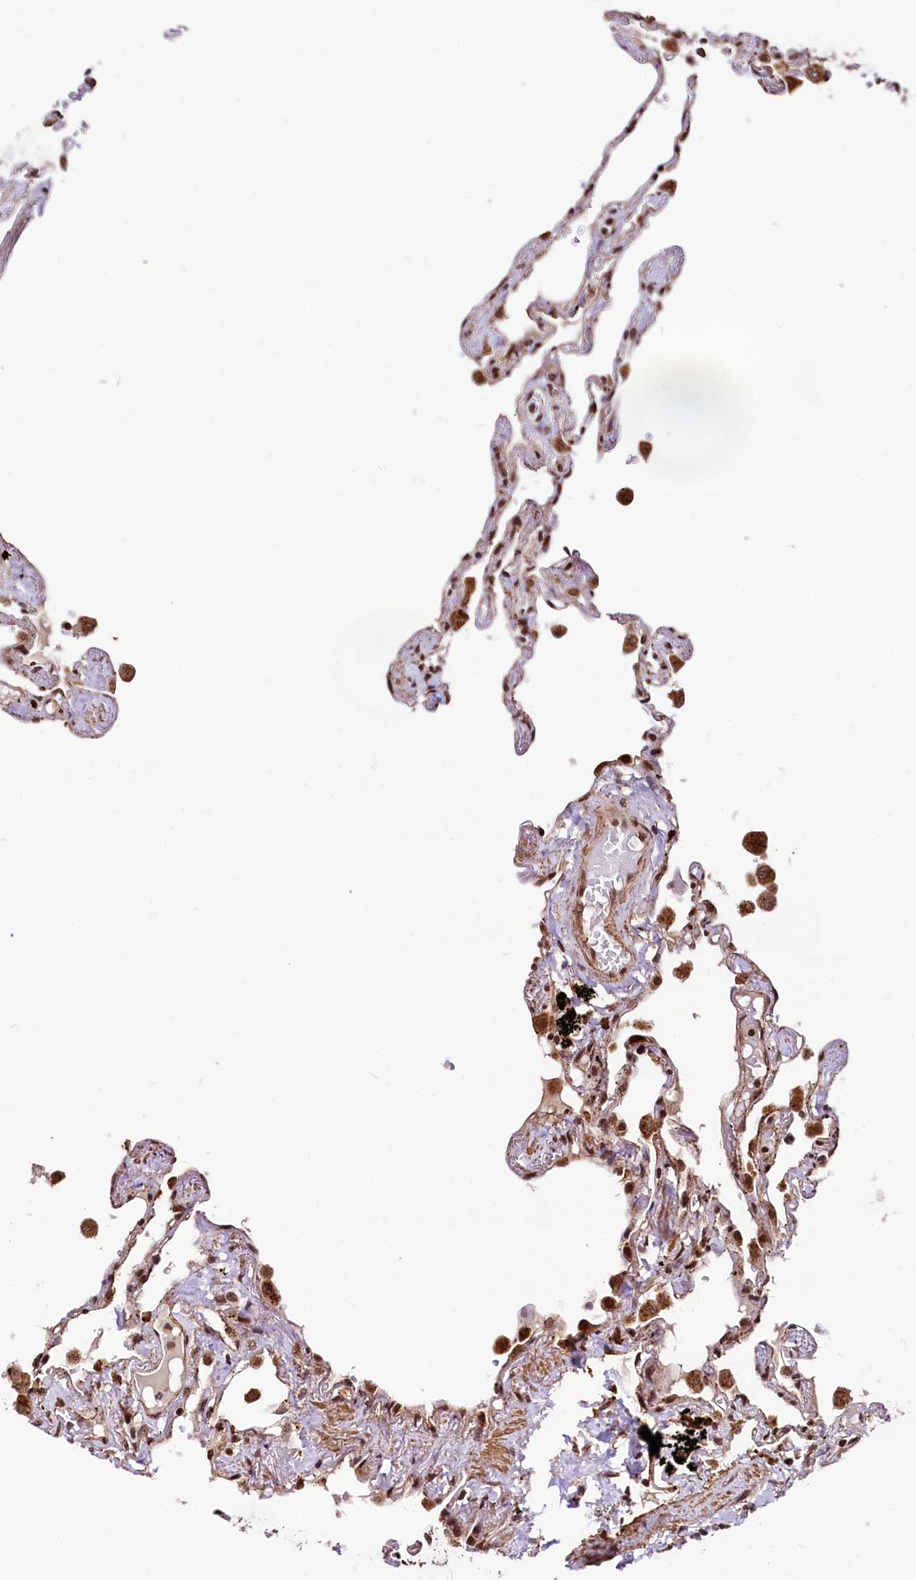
{"staining": {"intensity": "strong", "quantity": "25%-75%", "location": "cytoplasmic/membranous,nuclear"}, "tissue": "lung", "cell_type": "Alveolar cells", "image_type": "normal", "snomed": [{"axis": "morphology", "description": "Normal tissue, NOS"}, {"axis": "topography", "description": "Lung"}], "caption": "Benign lung demonstrates strong cytoplasmic/membranous,nuclear staining in approximately 25%-75% of alveolar cells, visualized by immunohistochemistry.", "gene": "PDS5B", "patient": {"sex": "female", "age": 67}}